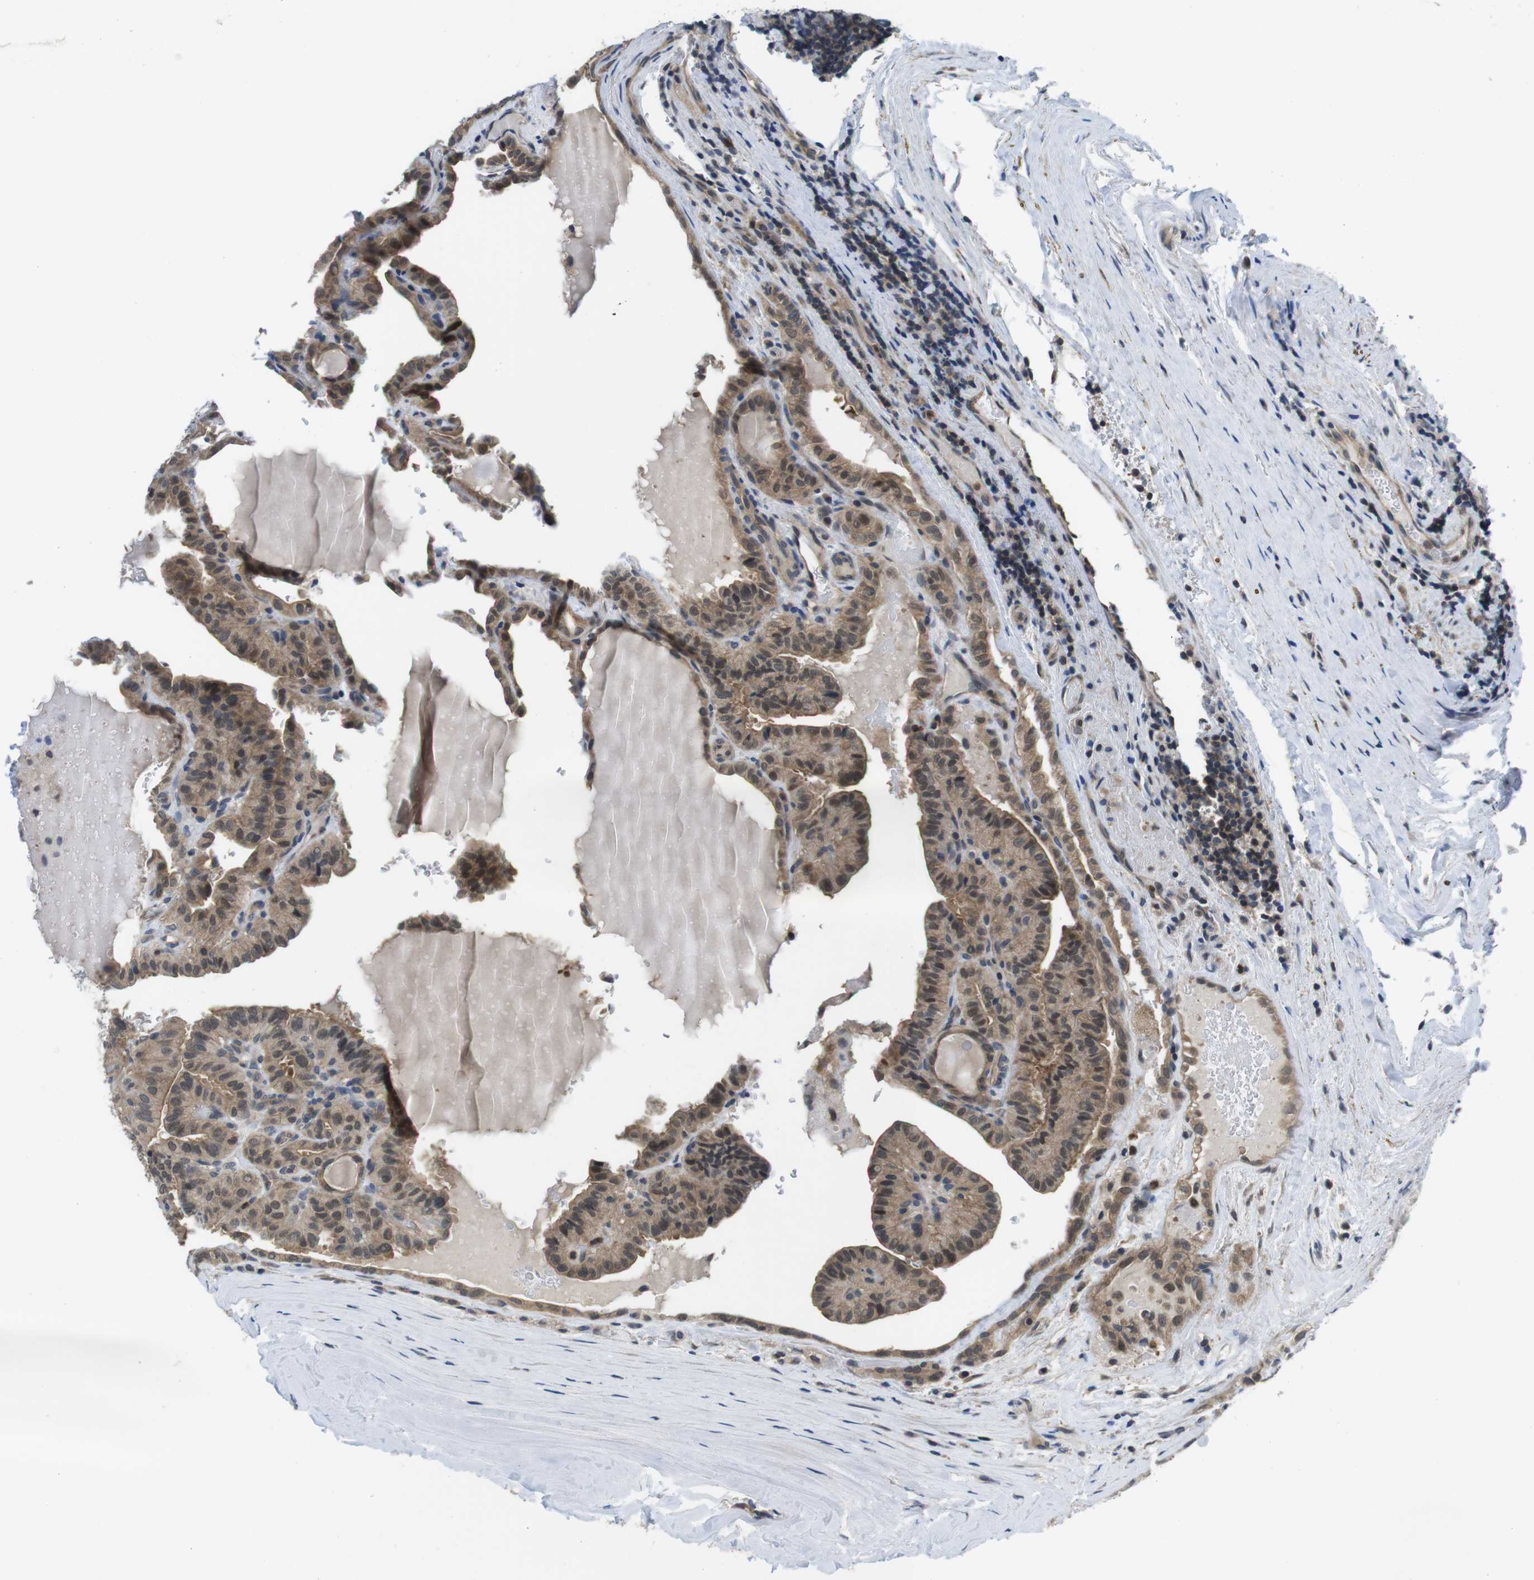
{"staining": {"intensity": "weak", "quantity": ">75%", "location": "cytoplasmic/membranous"}, "tissue": "thyroid cancer", "cell_type": "Tumor cells", "image_type": "cancer", "snomed": [{"axis": "morphology", "description": "Papillary adenocarcinoma, NOS"}, {"axis": "topography", "description": "Thyroid gland"}], "caption": "Brown immunohistochemical staining in human thyroid cancer exhibits weak cytoplasmic/membranous positivity in approximately >75% of tumor cells.", "gene": "FADD", "patient": {"sex": "male", "age": 77}}